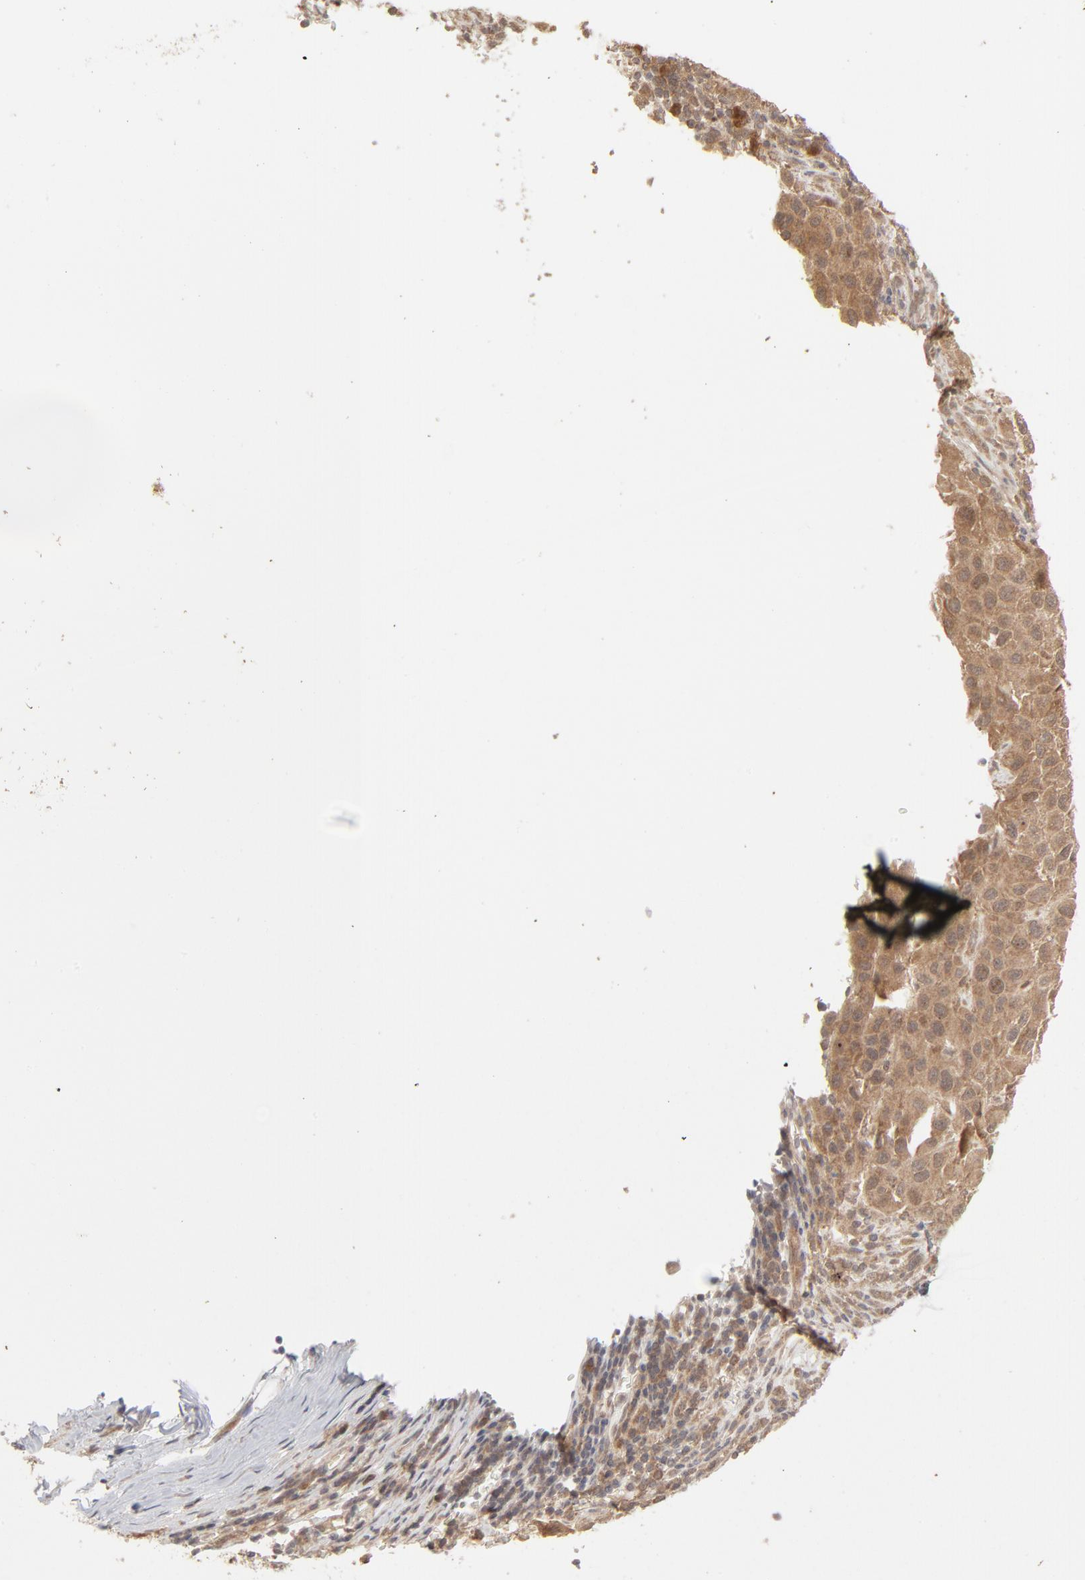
{"staining": {"intensity": "weak", "quantity": ">75%", "location": "cytoplasmic/membranous"}, "tissue": "melanoma", "cell_type": "Tumor cells", "image_type": "cancer", "snomed": [{"axis": "morphology", "description": "Malignant melanoma, Metastatic site"}, {"axis": "topography", "description": "Lymph node"}], "caption": "IHC of human melanoma demonstrates low levels of weak cytoplasmic/membranous positivity in about >75% of tumor cells. The protein of interest is stained brown, and the nuclei are stained in blue (DAB IHC with brightfield microscopy, high magnification).", "gene": "SCFD1", "patient": {"sex": "male", "age": 61}}